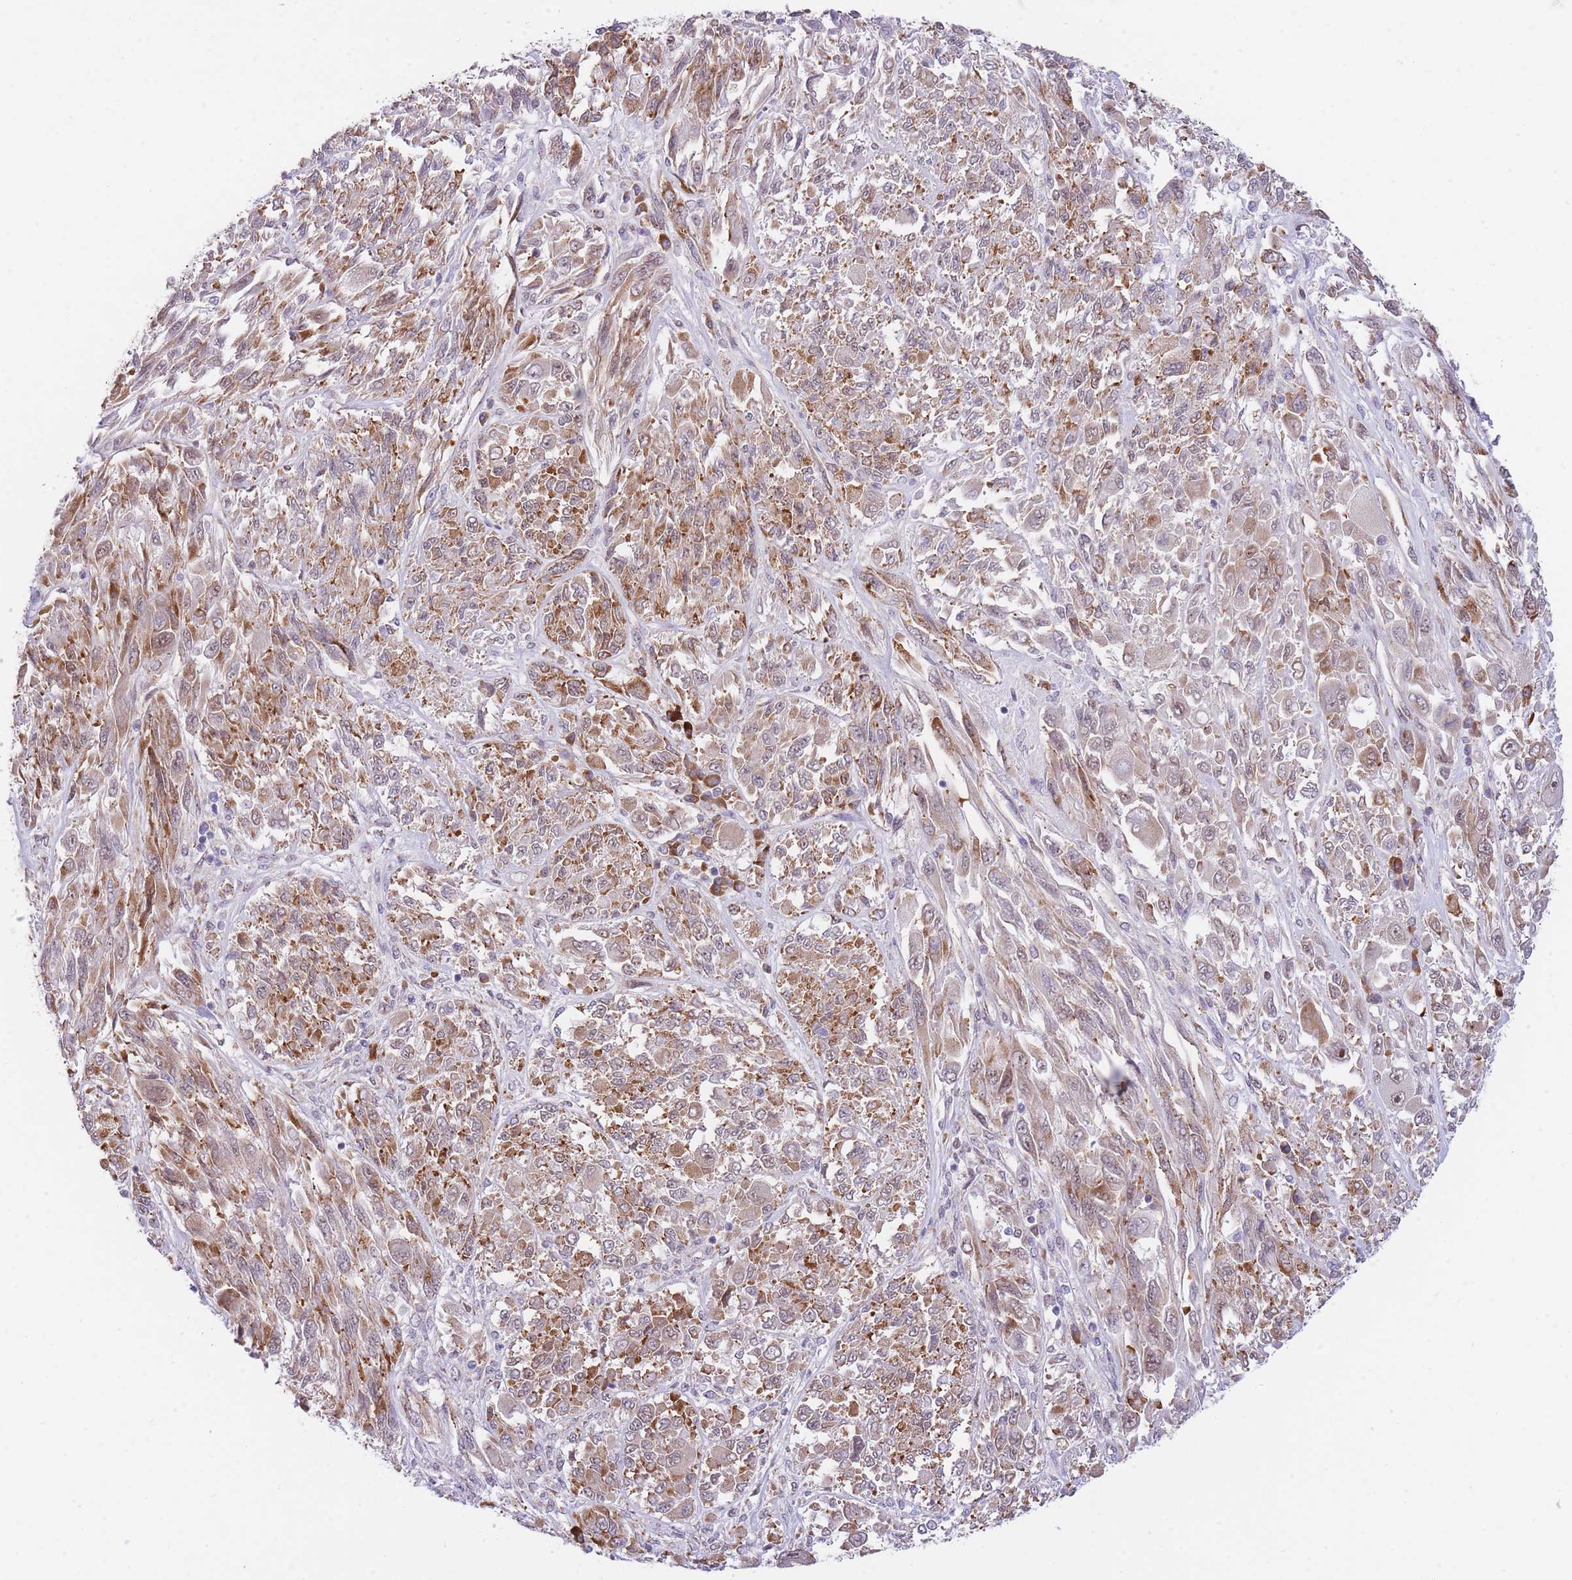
{"staining": {"intensity": "moderate", "quantity": ">75%", "location": "cytoplasmic/membranous"}, "tissue": "melanoma", "cell_type": "Tumor cells", "image_type": "cancer", "snomed": [{"axis": "morphology", "description": "Malignant melanoma, NOS"}, {"axis": "topography", "description": "Skin"}], "caption": "Melanoma was stained to show a protein in brown. There is medium levels of moderate cytoplasmic/membranous positivity in about >75% of tumor cells.", "gene": "EXOSC8", "patient": {"sex": "female", "age": 91}}